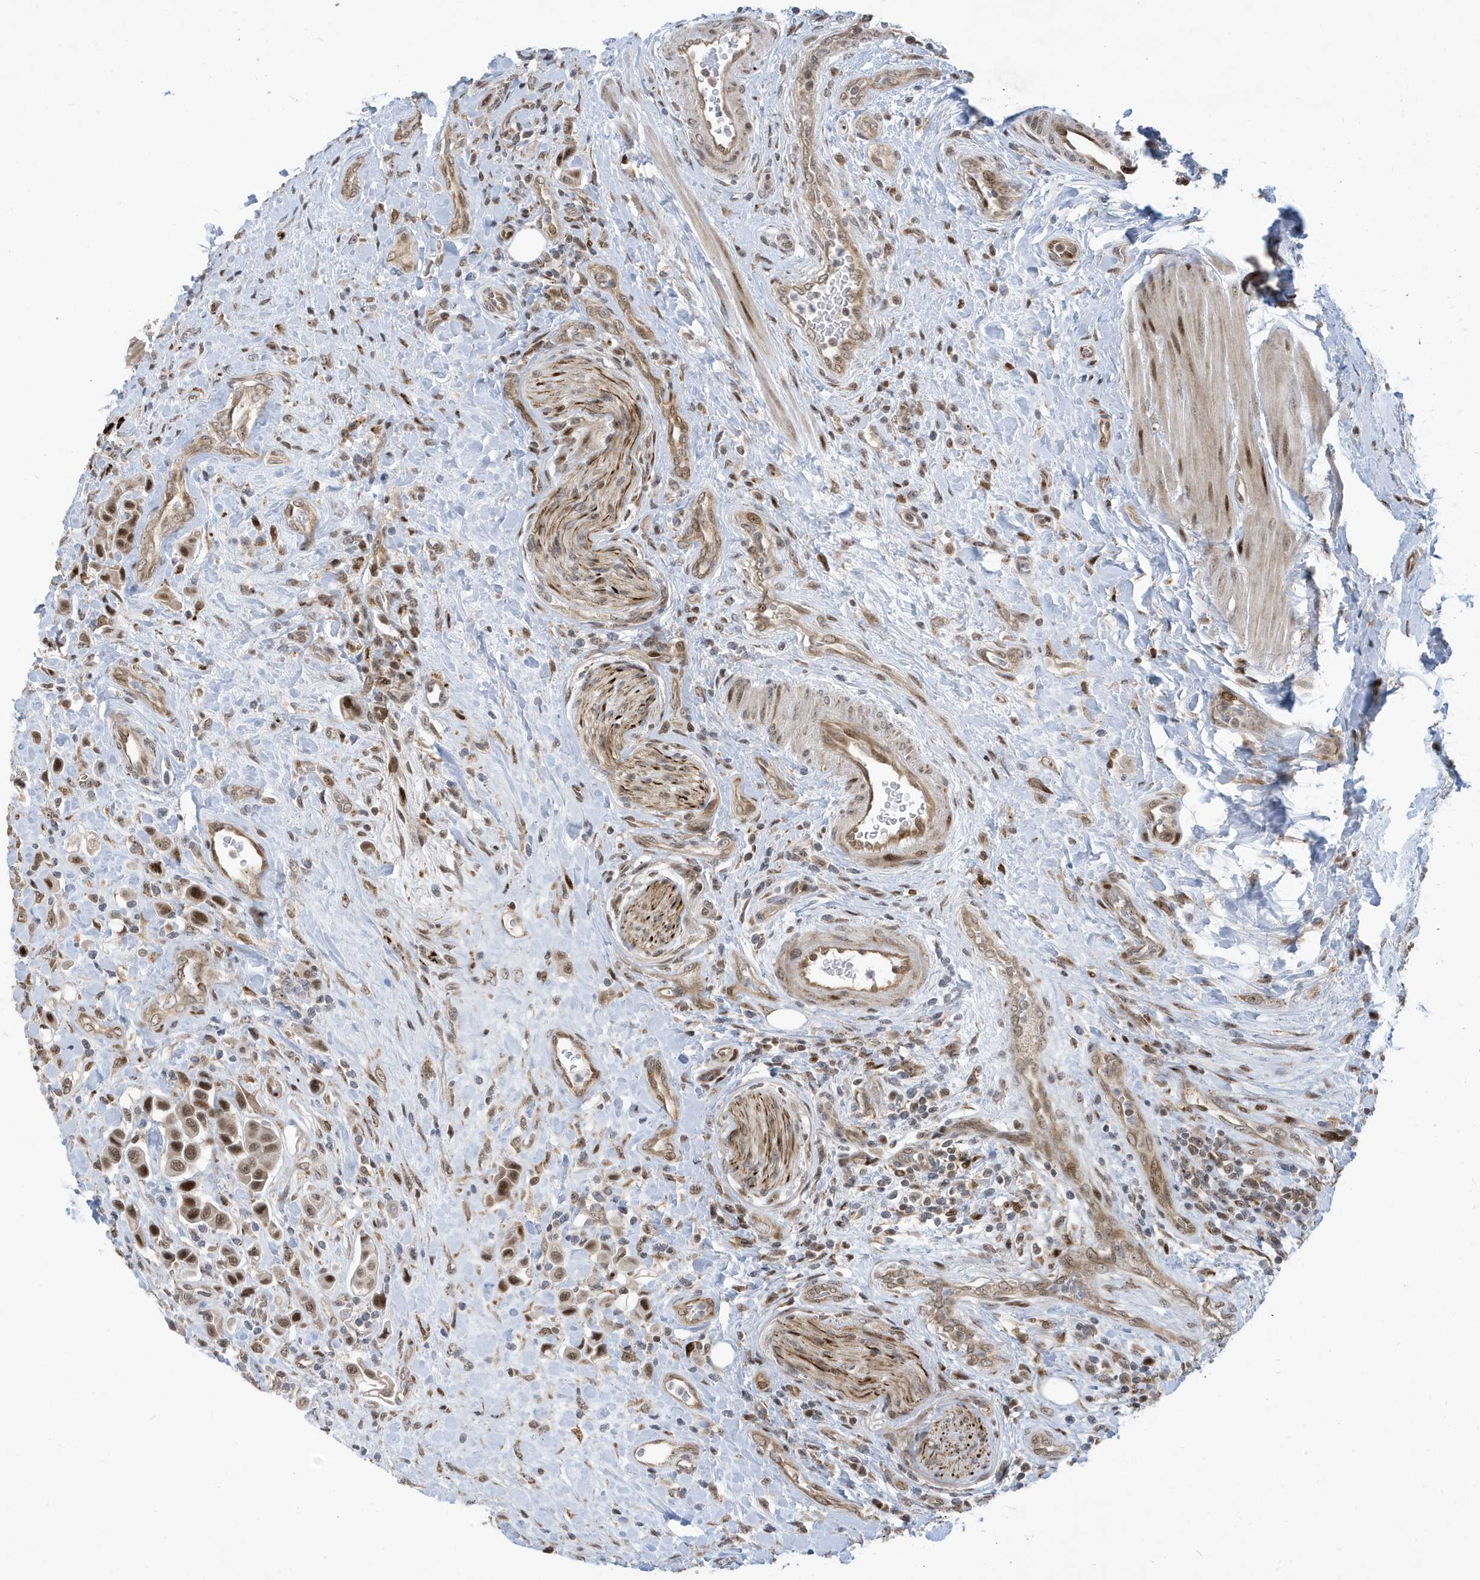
{"staining": {"intensity": "moderate", "quantity": ">75%", "location": "nuclear"}, "tissue": "urothelial cancer", "cell_type": "Tumor cells", "image_type": "cancer", "snomed": [{"axis": "morphology", "description": "Urothelial carcinoma, High grade"}, {"axis": "topography", "description": "Urinary bladder"}], "caption": "Immunohistochemistry (IHC) of human urothelial cancer shows medium levels of moderate nuclear positivity in approximately >75% of tumor cells.", "gene": "FAM9B", "patient": {"sex": "male", "age": 50}}